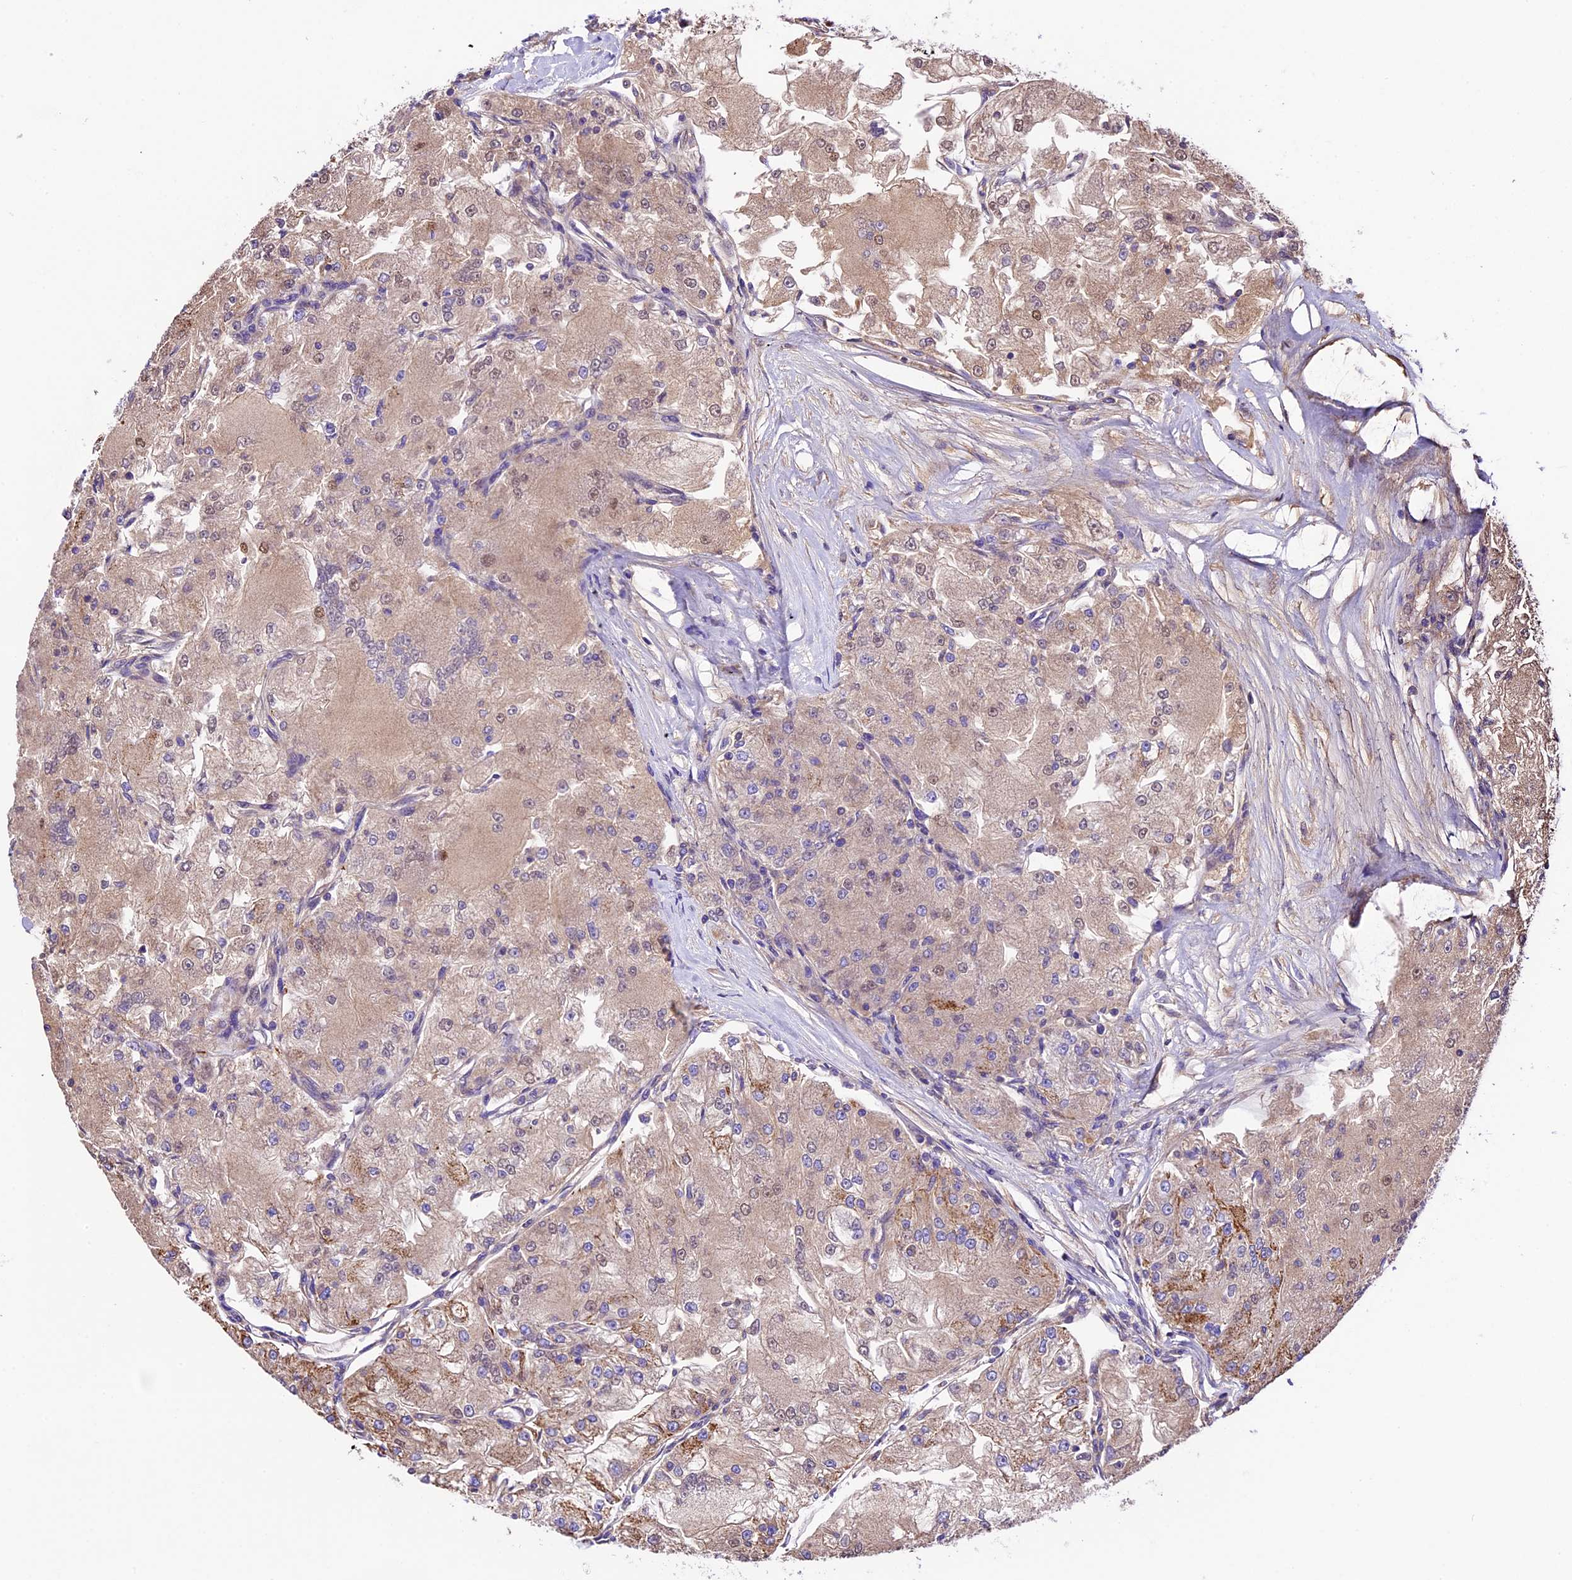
{"staining": {"intensity": "moderate", "quantity": ">75%", "location": "cytoplasmic/membranous"}, "tissue": "renal cancer", "cell_type": "Tumor cells", "image_type": "cancer", "snomed": [{"axis": "morphology", "description": "Adenocarcinoma, NOS"}, {"axis": "topography", "description": "Kidney"}], "caption": "An image showing moderate cytoplasmic/membranous positivity in approximately >75% of tumor cells in renal cancer, as visualized by brown immunohistochemical staining.", "gene": "DCAF5", "patient": {"sex": "female", "age": 72}}